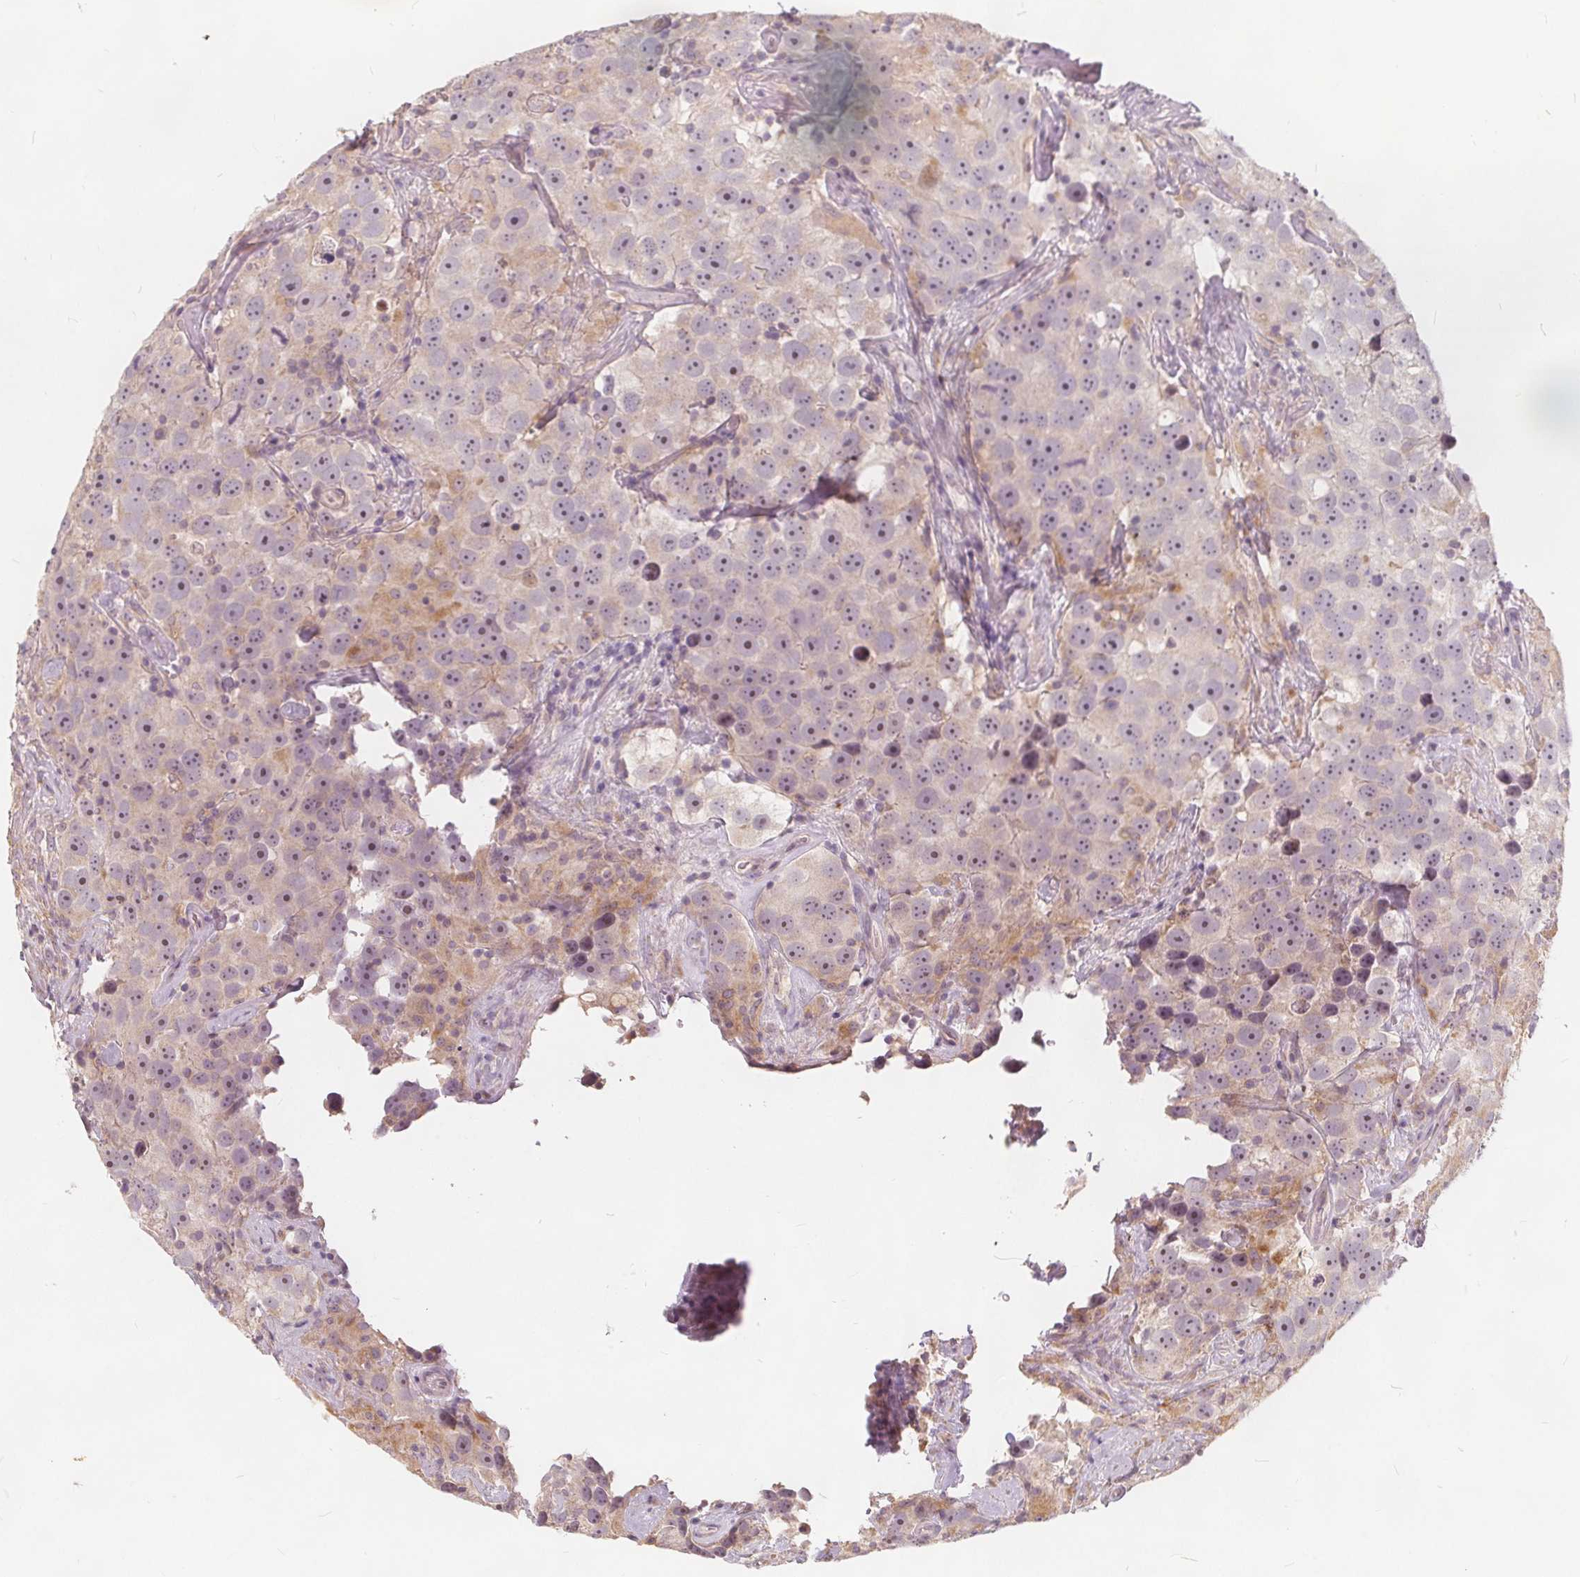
{"staining": {"intensity": "negative", "quantity": "none", "location": "none"}, "tissue": "testis cancer", "cell_type": "Tumor cells", "image_type": "cancer", "snomed": [{"axis": "morphology", "description": "Seminoma, NOS"}, {"axis": "topography", "description": "Testis"}], "caption": "IHC photomicrograph of testis cancer stained for a protein (brown), which reveals no expression in tumor cells.", "gene": "DRC3", "patient": {"sex": "male", "age": 49}}